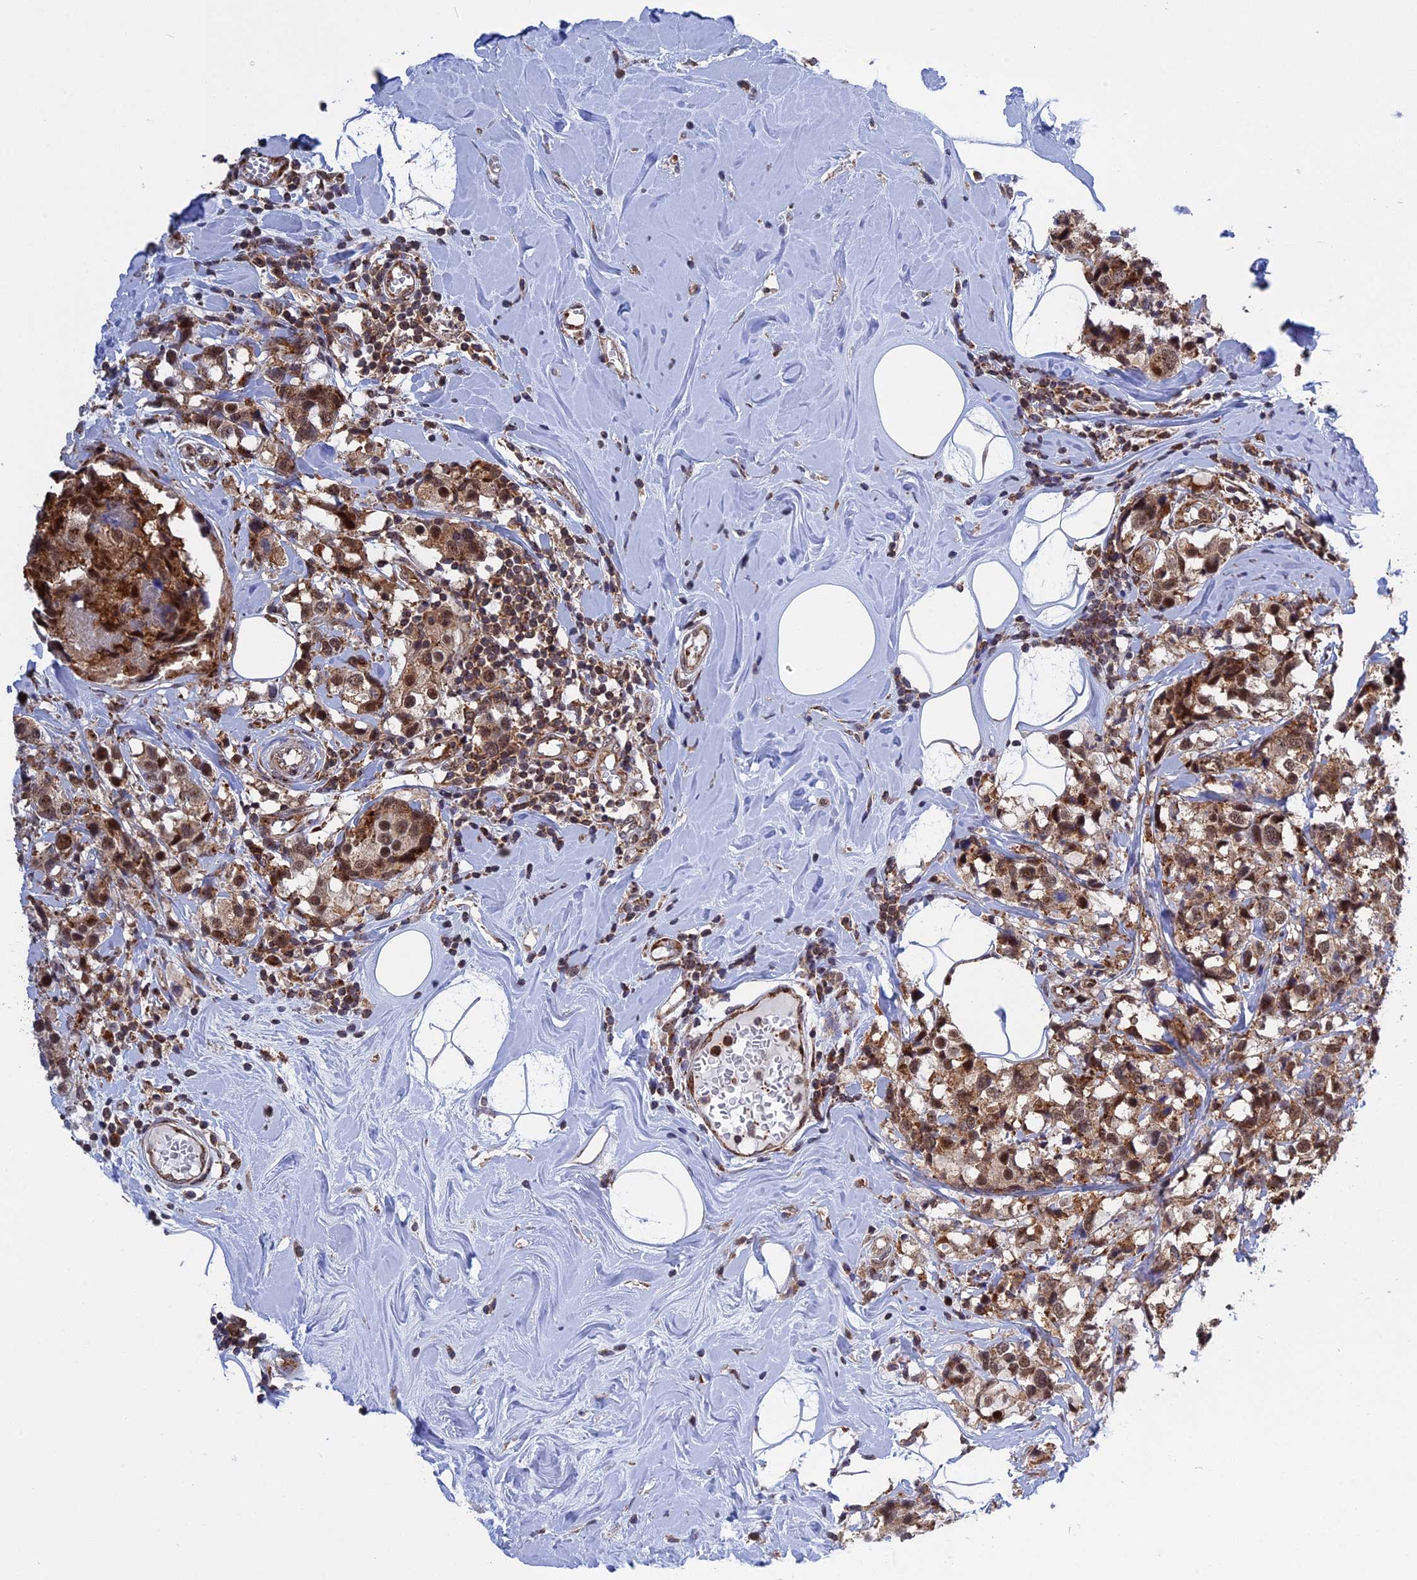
{"staining": {"intensity": "moderate", "quantity": ">75%", "location": "cytoplasmic/membranous"}, "tissue": "breast cancer", "cell_type": "Tumor cells", "image_type": "cancer", "snomed": [{"axis": "morphology", "description": "Lobular carcinoma"}, {"axis": "topography", "description": "Breast"}], "caption": "The immunohistochemical stain labels moderate cytoplasmic/membranous positivity in tumor cells of breast lobular carcinoma tissue.", "gene": "CLINT1", "patient": {"sex": "female", "age": 59}}